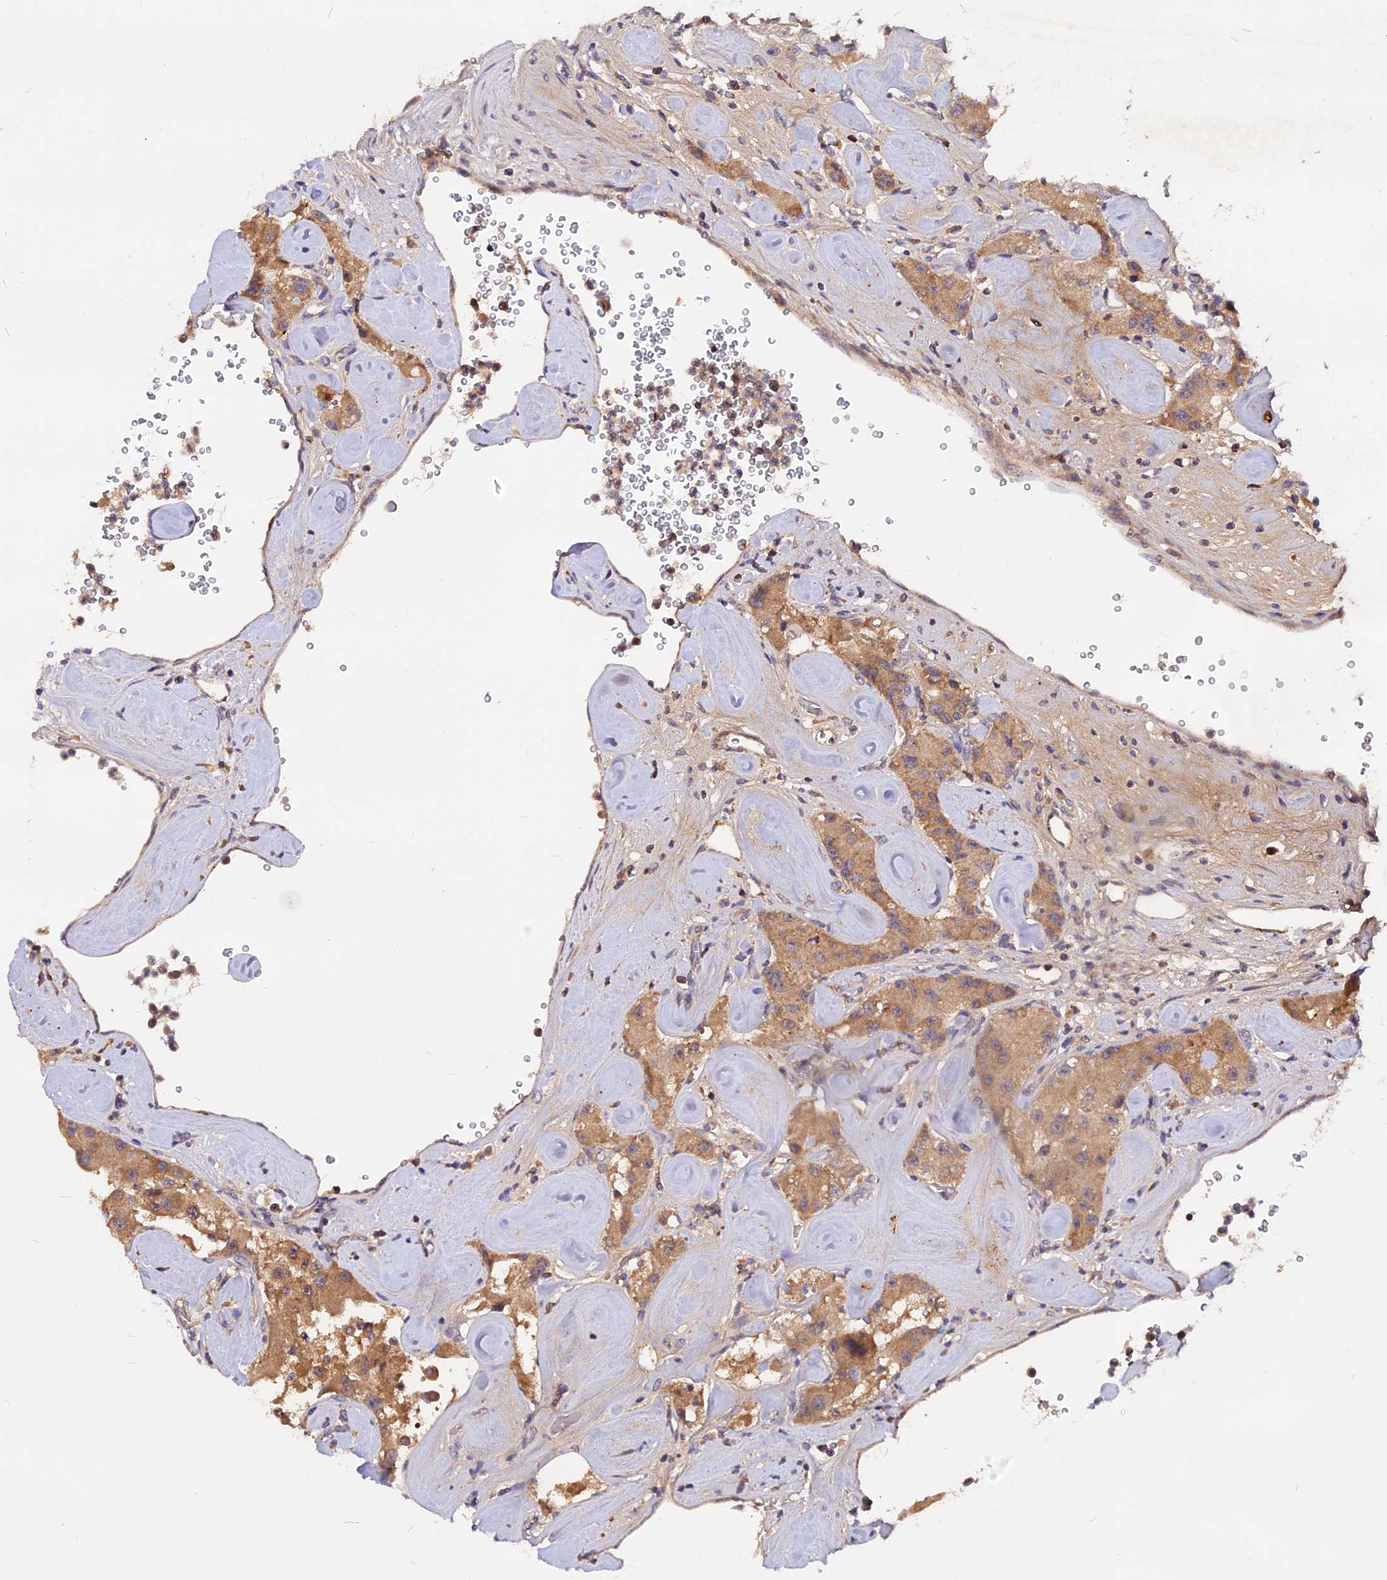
{"staining": {"intensity": "moderate", "quantity": ">75%", "location": "cytoplasmic/membranous"}, "tissue": "carcinoid", "cell_type": "Tumor cells", "image_type": "cancer", "snomed": [{"axis": "morphology", "description": "Carcinoid, malignant, NOS"}, {"axis": "topography", "description": "Pancreas"}], "caption": "Immunohistochemistry (DAB (3,3'-diaminobenzidine)) staining of malignant carcinoid reveals moderate cytoplasmic/membranous protein positivity in about >75% of tumor cells.", "gene": "MARK4", "patient": {"sex": "male", "age": 41}}